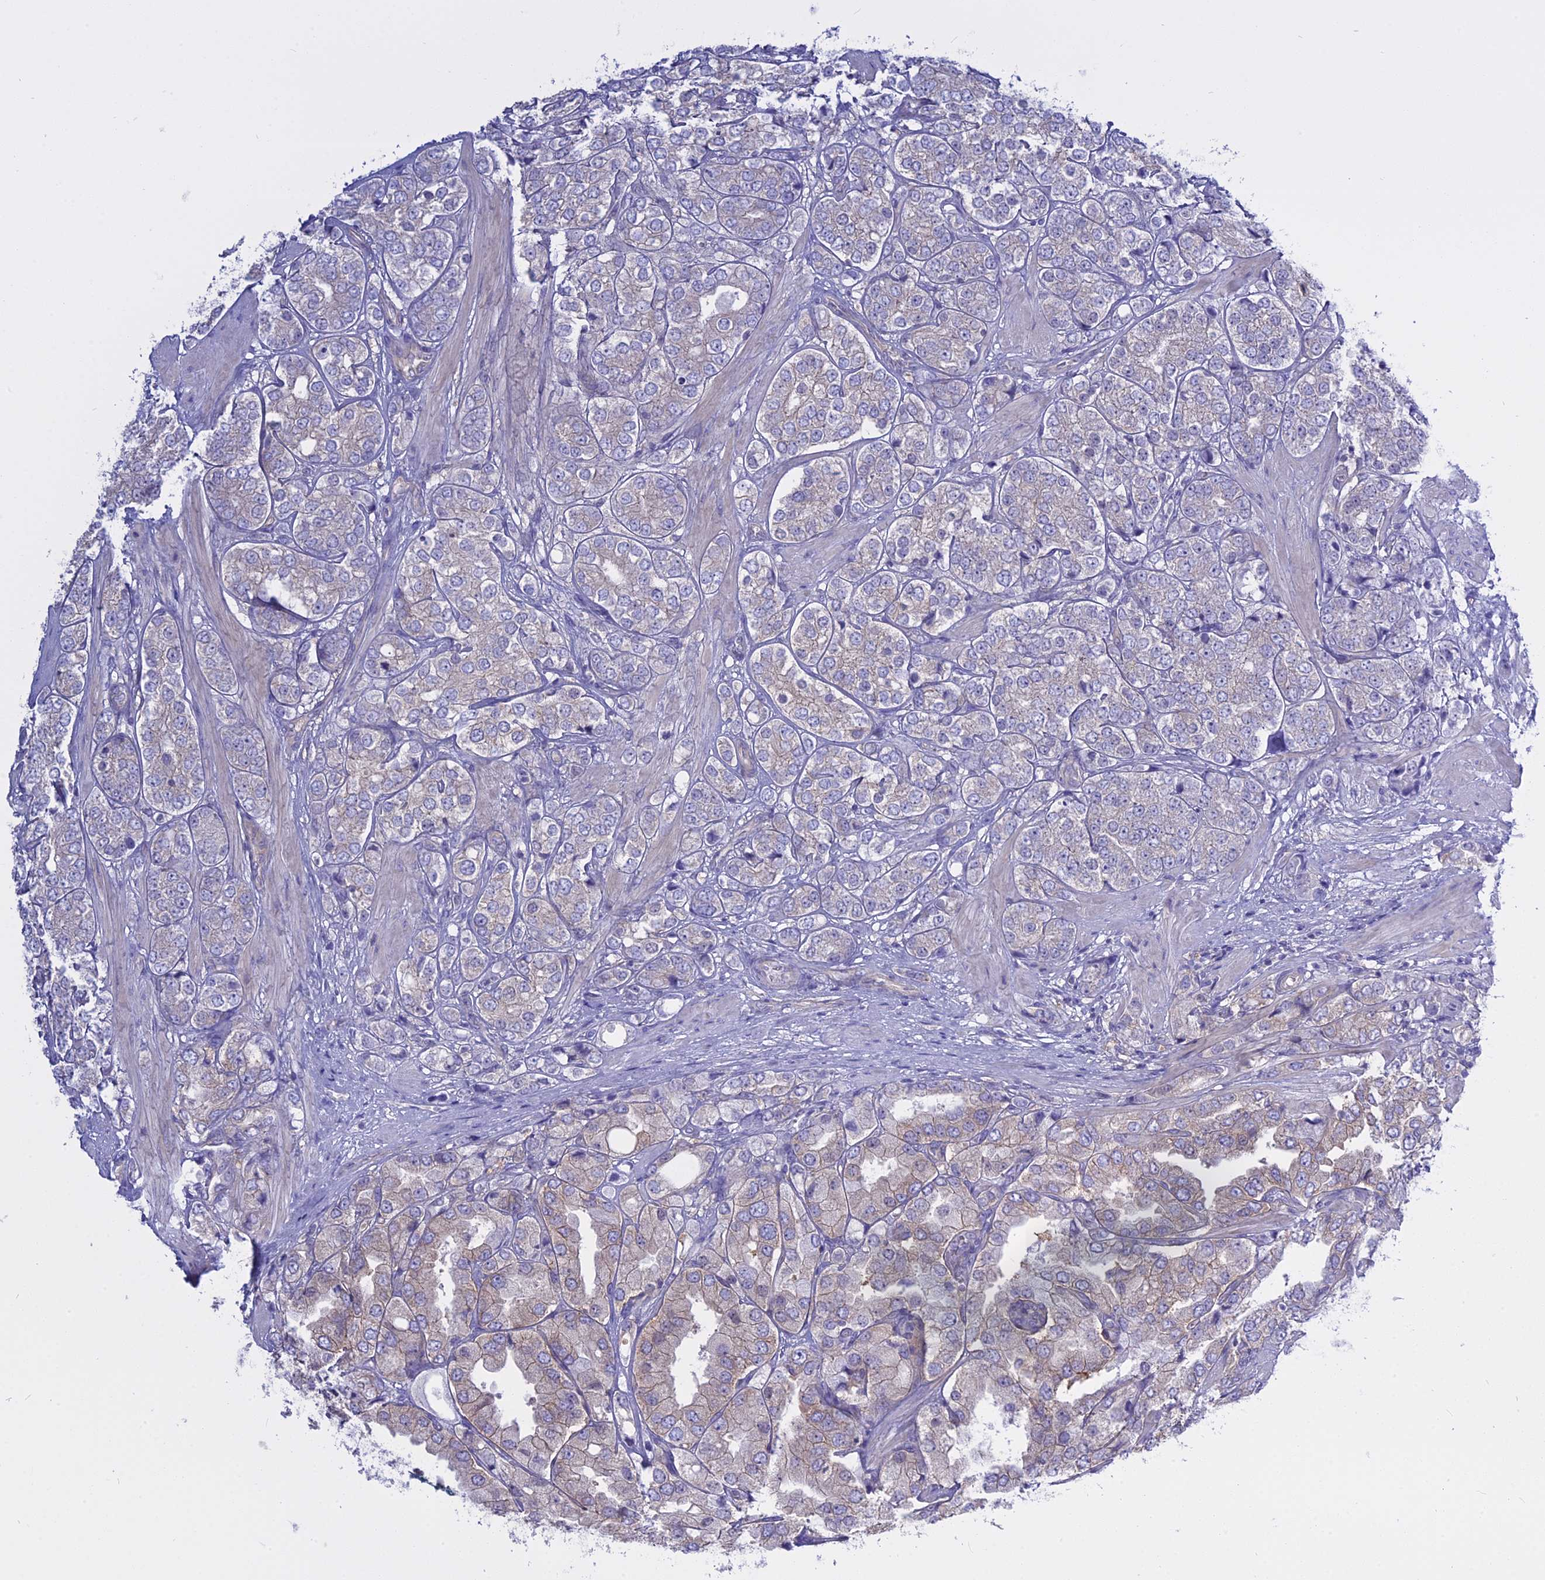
{"staining": {"intensity": "negative", "quantity": "none", "location": "none"}, "tissue": "prostate cancer", "cell_type": "Tumor cells", "image_type": "cancer", "snomed": [{"axis": "morphology", "description": "Adenocarcinoma, High grade"}, {"axis": "topography", "description": "Prostate"}], "caption": "A high-resolution image shows IHC staining of prostate cancer, which reveals no significant staining in tumor cells.", "gene": "AHCYL1", "patient": {"sex": "male", "age": 50}}